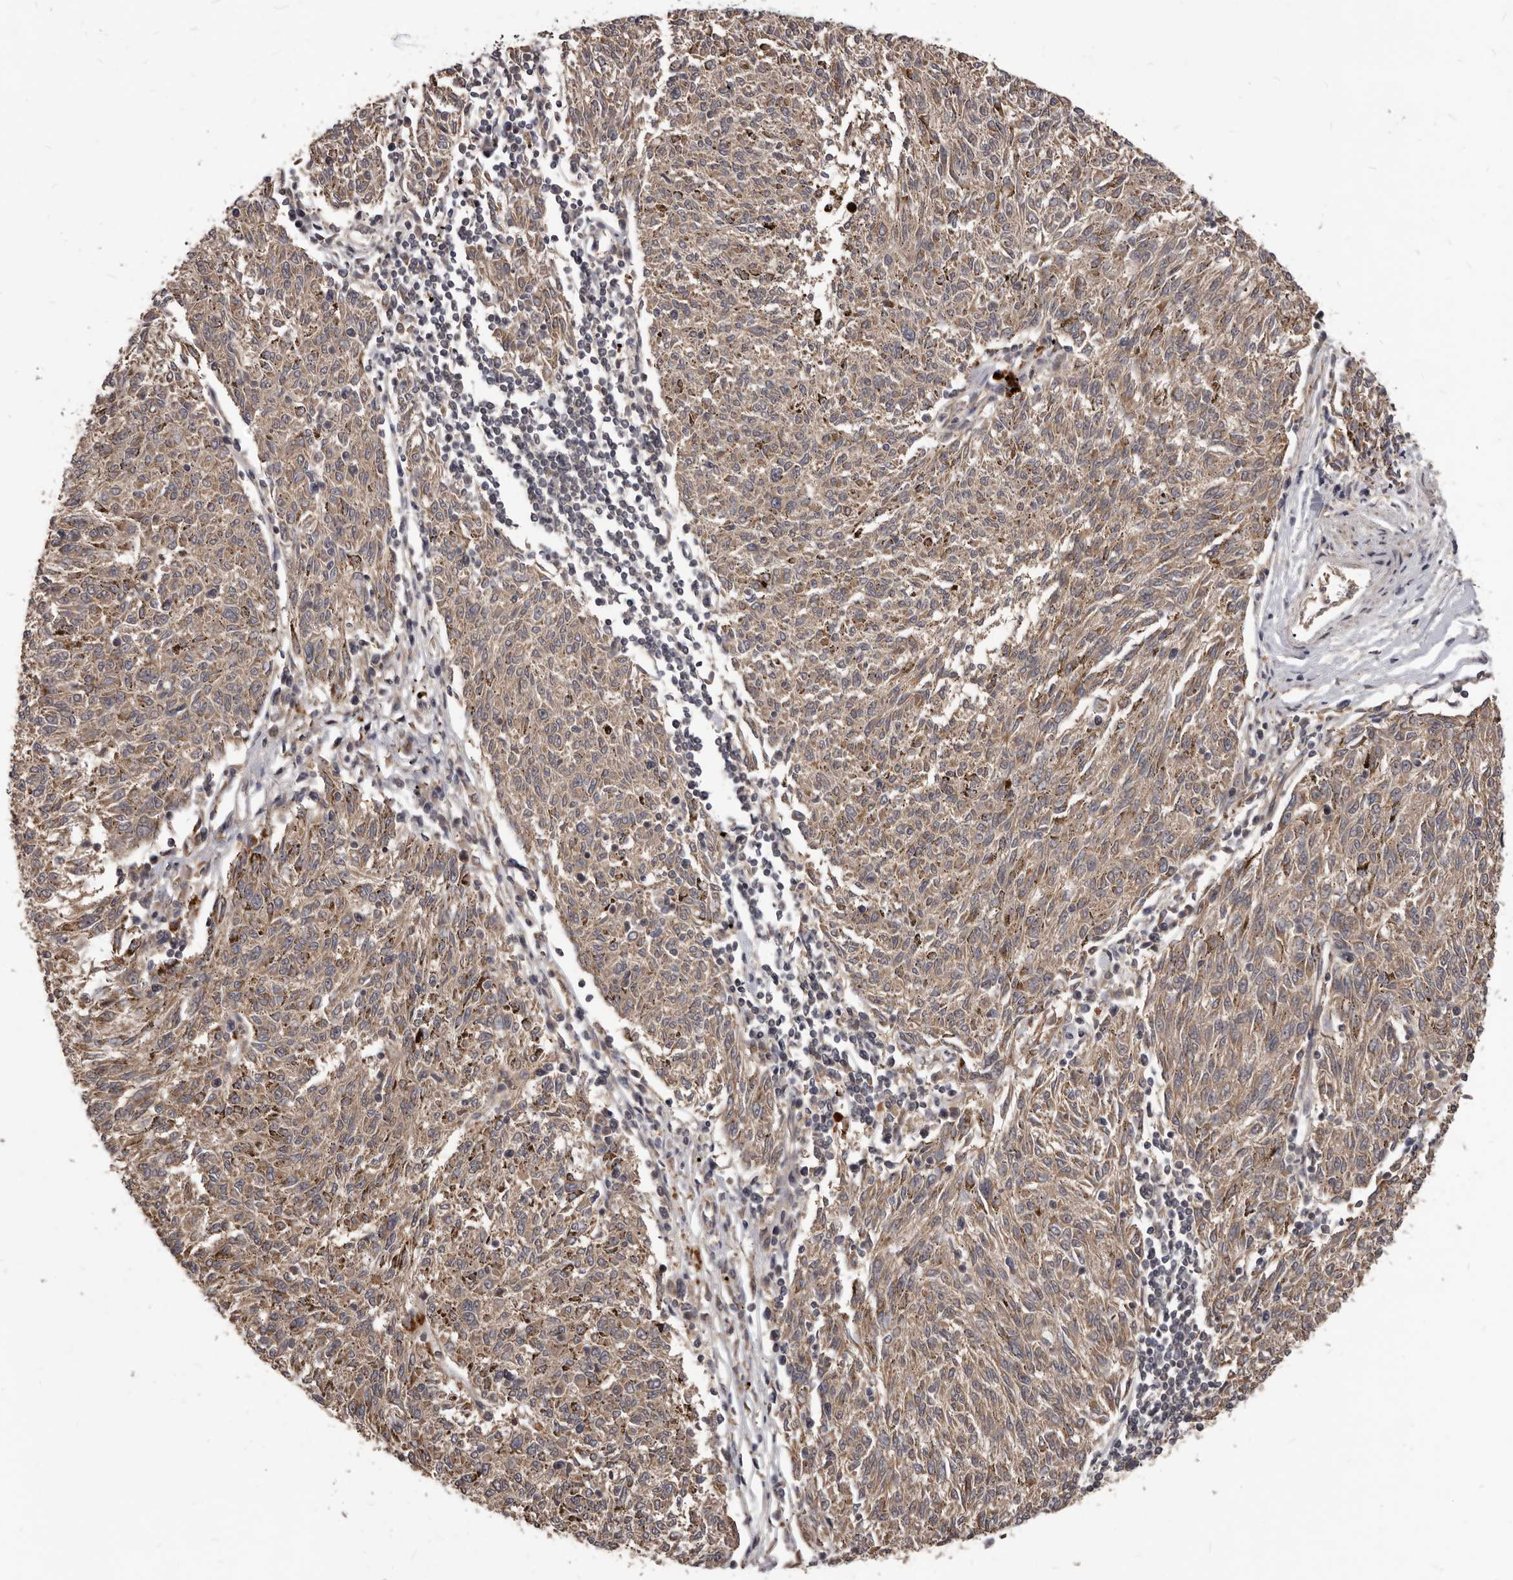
{"staining": {"intensity": "weak", "quantity": ">75%", "location": "cytoplasmic/membranous"}, "tissue": "melanoma", "cell_type": "Tumor cells", "image_type": "cancer", "snomed": [{"axis": "morphology", "description": "Malignant melanoma, NOS"}, {"axis": "topography", "description": "Skin"}], "caption": "Approximately >75% of tumor cells in human malignant melanoma reveal weak cytoplasmic/membranous protein positivity as visualized by brown immunohistochemical staining.", "gene": "GABPB2", "patient": {"sex": "female", "age": 72}}